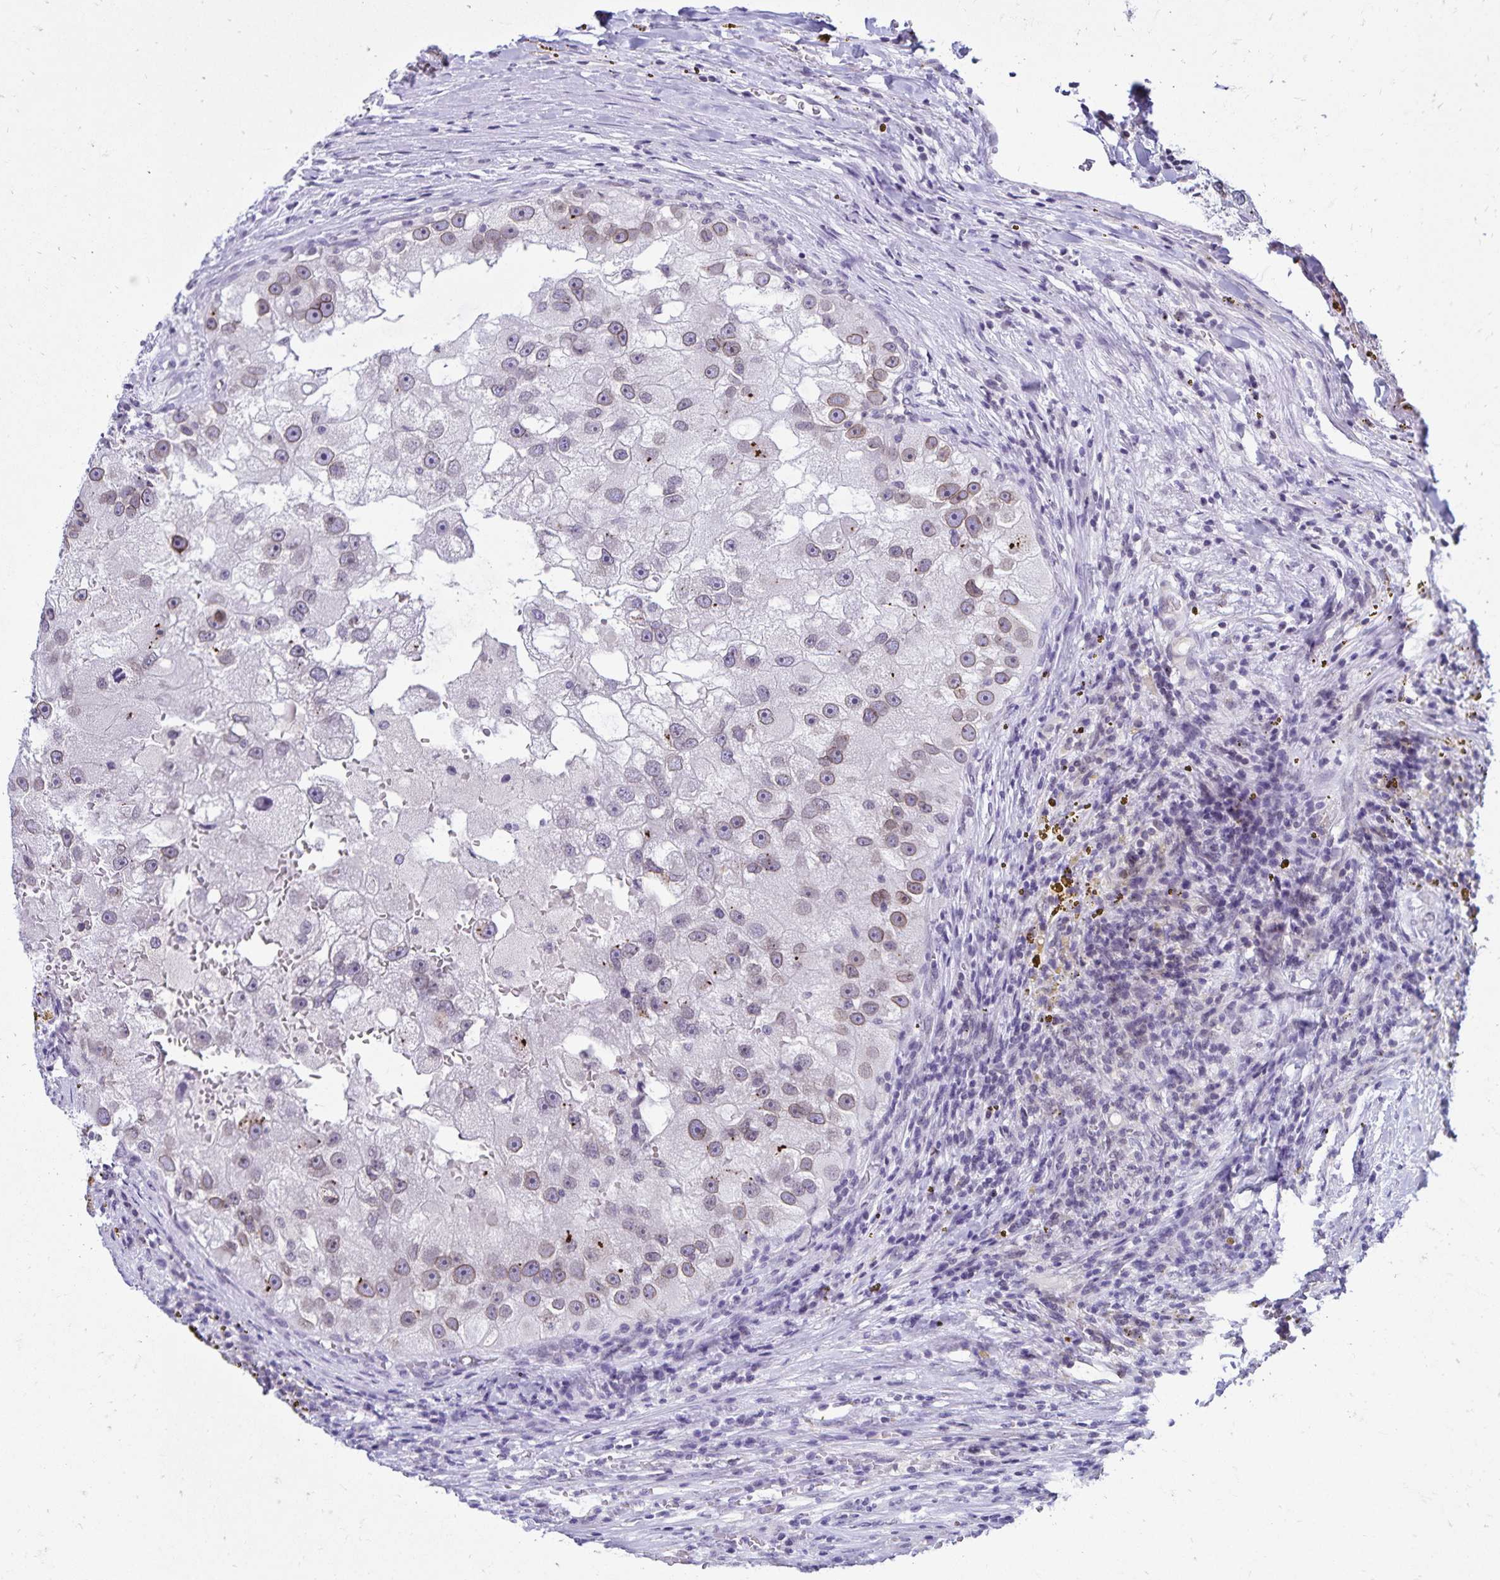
{"staining": {"intensity": "weak", "quantity": "25%-75%", "location": "cytoplasmic/membranous,nuclear"}, "tissue": "renal cancer", "cell_type": "Tumor cells", "image_type": "cancer", "snomed": [{"axis": "morphology", "description": "Adenocarcinoma, NOS"}, {"axis": "topography", "description": "Kidney"}], "caption": "DAB (3,3'-diaminobenzidine) immunohistochemical staining of renal cancer shows weak cytoplasmic/membranous and nuclear protein positivity in approximately 25%-75% of tumor cells. Using DAB (brown) and hematoxylin (blue) stains, captured at high magnification using brightfield microscopy.", "gene": "FAM166C", "patient": {"sex": "male", "age": 63}}